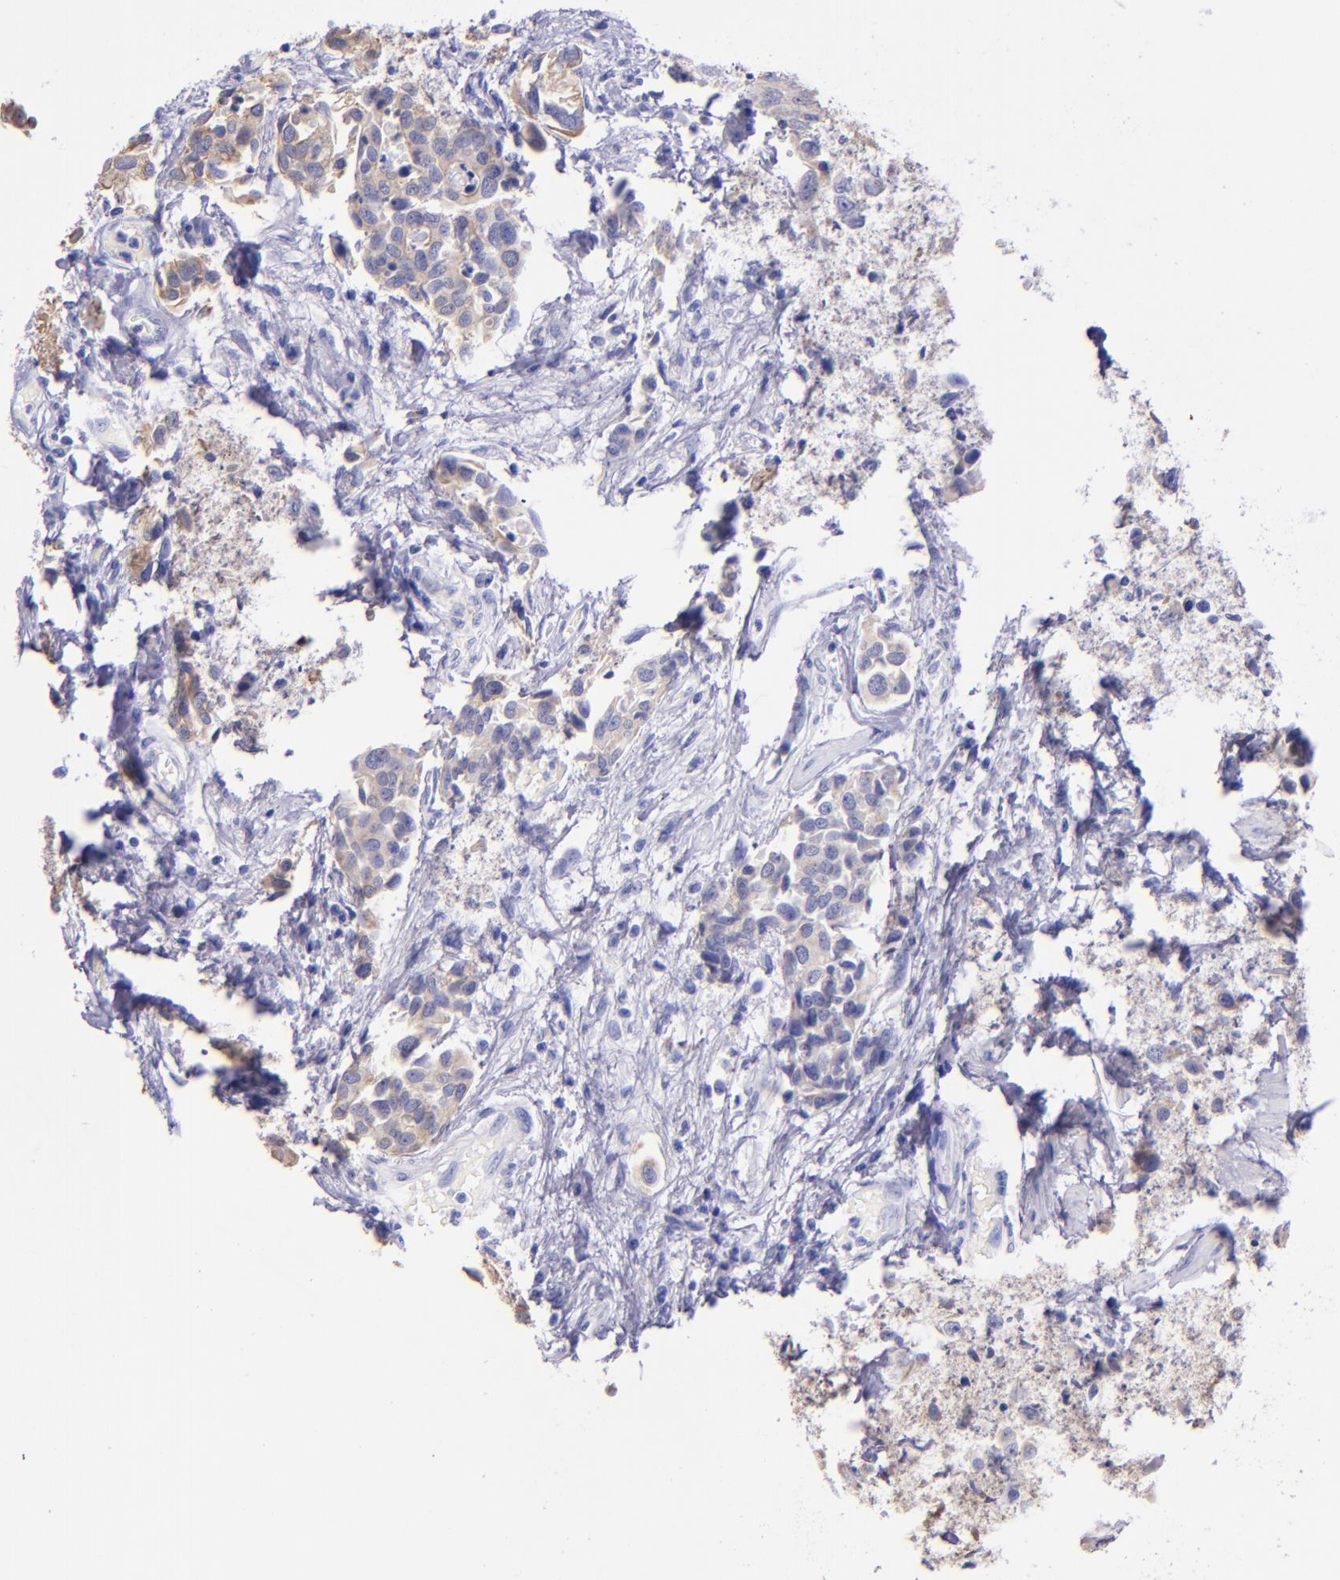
{"staining": {"intensity": "weak", "quantity": ">75%", "location": "cytoplasmic/membranous"}, "tissue": "urothelial cancer", "cell_type": "Tumor cells", "image_type": "cancer", "snomed": [{"axis": "morphology", "description": "Urothelial carcinoma, High grade"}, {"axis": "topography", "description": "Urinary bladder"}], "caption": "Immunohistochemistry (DAB (3,3'-diaminobenzidine)) staining of human high-grade urothelial carcinoma displays weak cytoplasmic/membranous protein staining in about >75% of tumor cells. (brown staining indicates protein expression, while blue staining denotes nuclei).", "gene": "KRT4", "patient": {"sex": "male", "age": 74}}